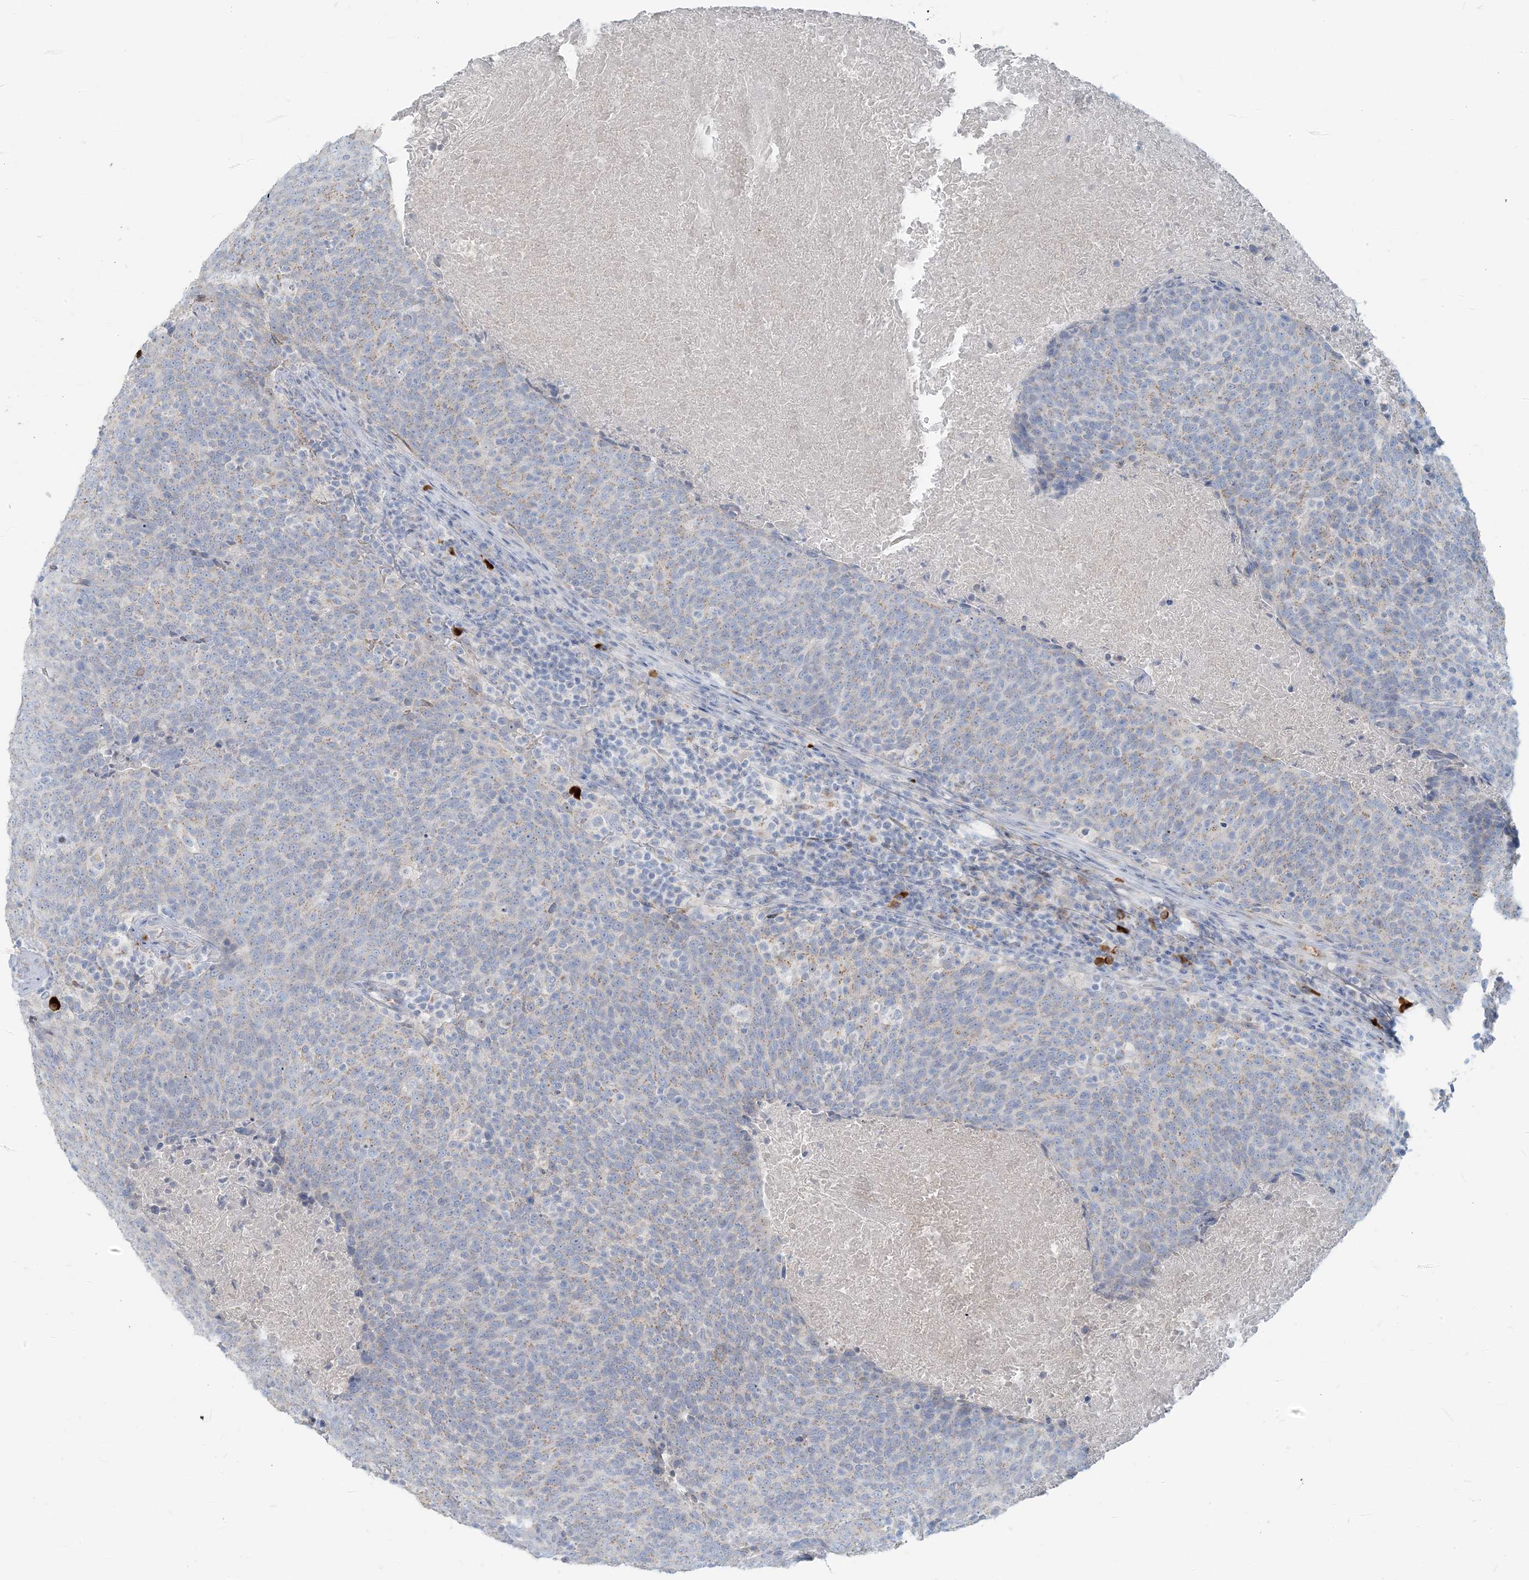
{"staining": {"intensity": "weak", "quantity": "25%-75%", "location": "cytoplasmic/membranous"}, "tissue": "head and neck cancer", "cell_type": "Tumor cells", "image_type": "cancer", "snomed": [{"axis": "morphology", "description": "Squamous cell carcinoma, NOS"}, {"axis": "morphology", "description": "Squamous cell carcinoma, metastatic, NOS"}, {"axis": "topography", "description": "Lymph node"}, {"axis": "topography", "description": "Head-Neck"}], "caption": "The image demonstrates a brown stain indicating the presence of a protein in the cytoplasmic/membranous of tumor cells in head and neck cancer (squamous cell carcinoma). (DAB (3,3'-diaminobenzidine) = brown stain, brightfield microscopy at high magnification).", "gene": "SCML1", "patient": {"sex": "male", "age": 62}}